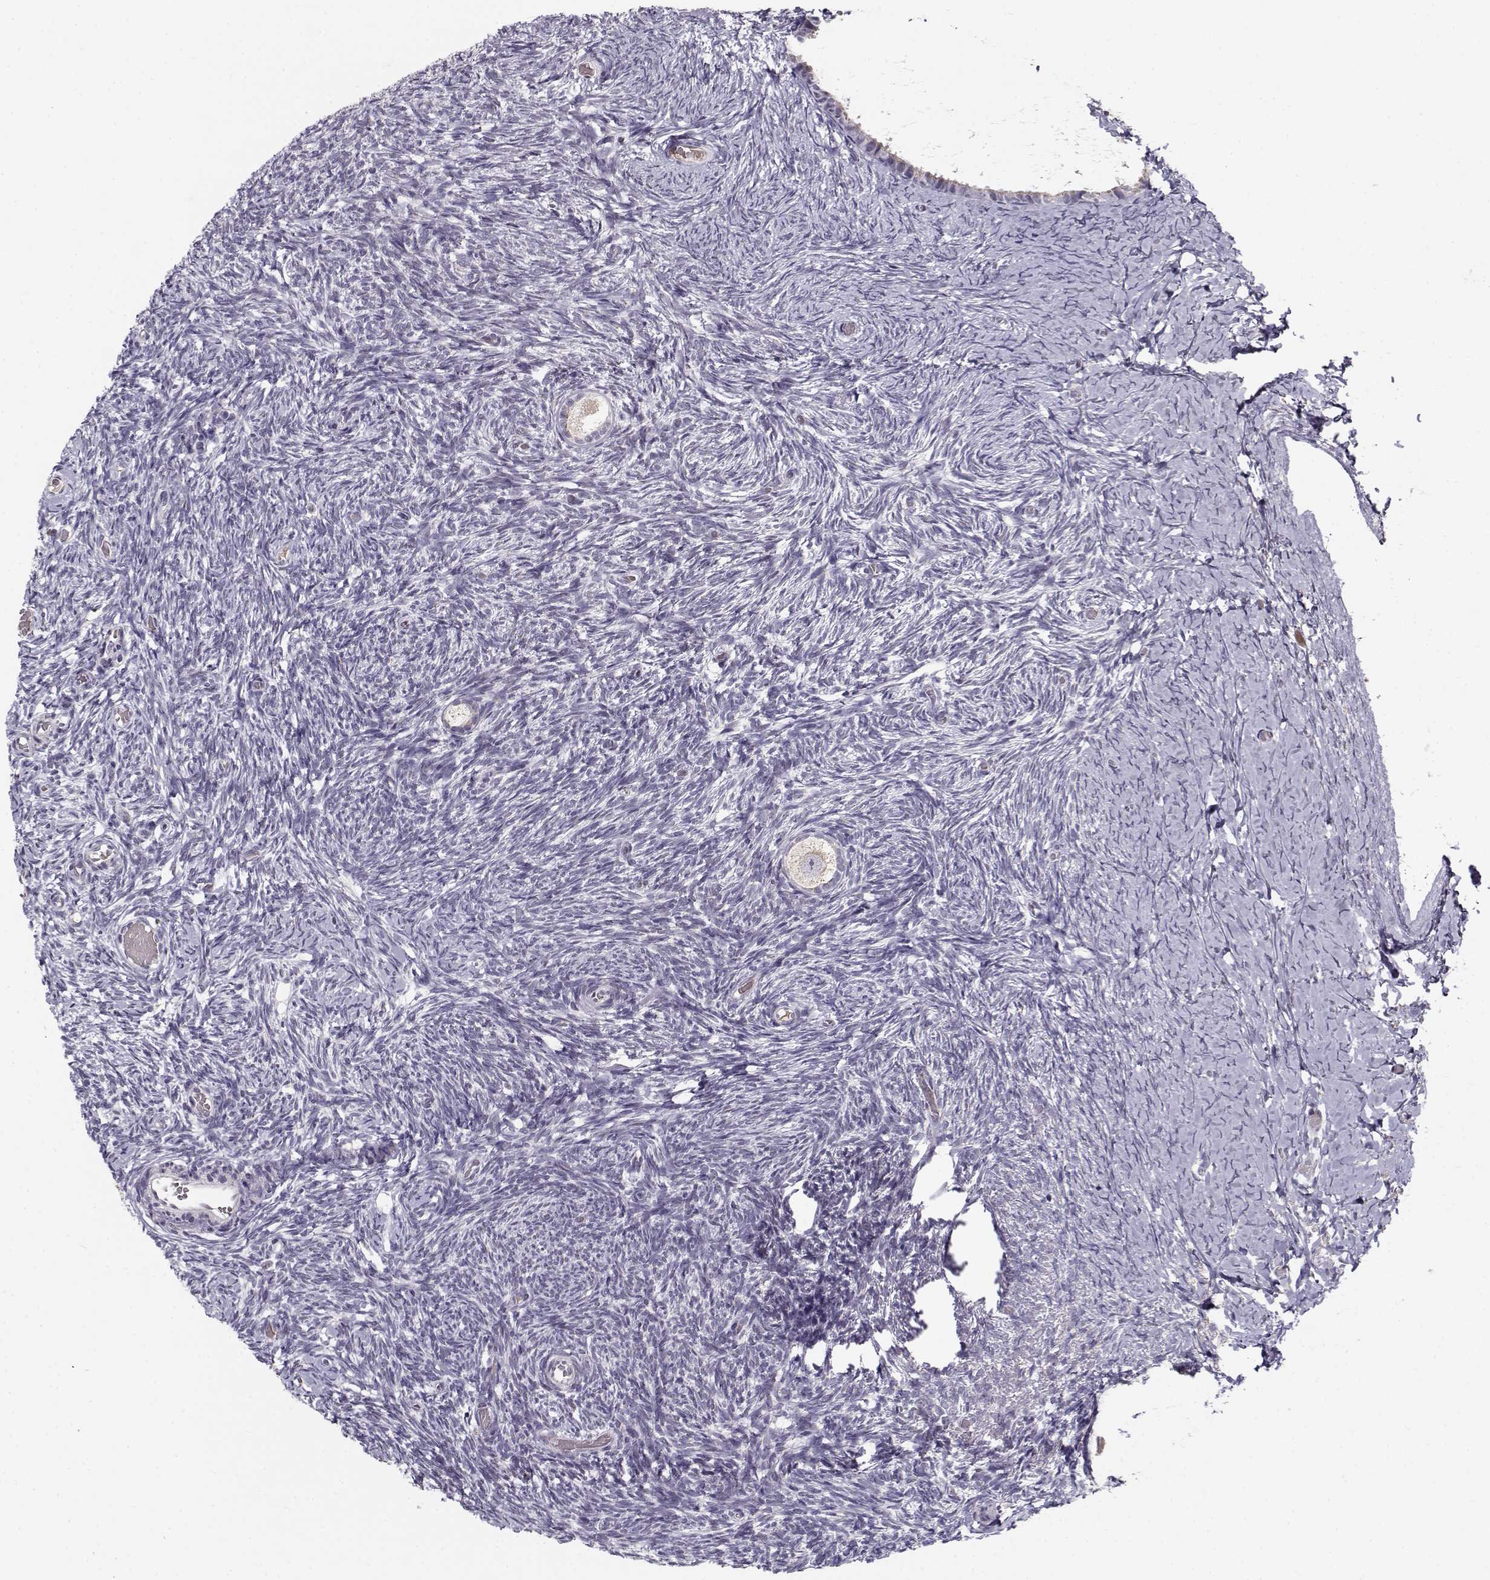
{"staining": {"intensity": "negative", "quantity": "none", "location": "none"}, "tissue": "ovary", "cell_type": "Follicle cells", "image_type": "normal", "snomed": [{"axis": "morphology", "description": "Normal tissue, NOS"}, {"axis": "topography", "description": "Ovary"}], "caption": "Protein analysis of benign ovary shows no significant staining in follicle cells.", "gene": "SLC4A5", "patient": {"sex": "female", "age": 39}}